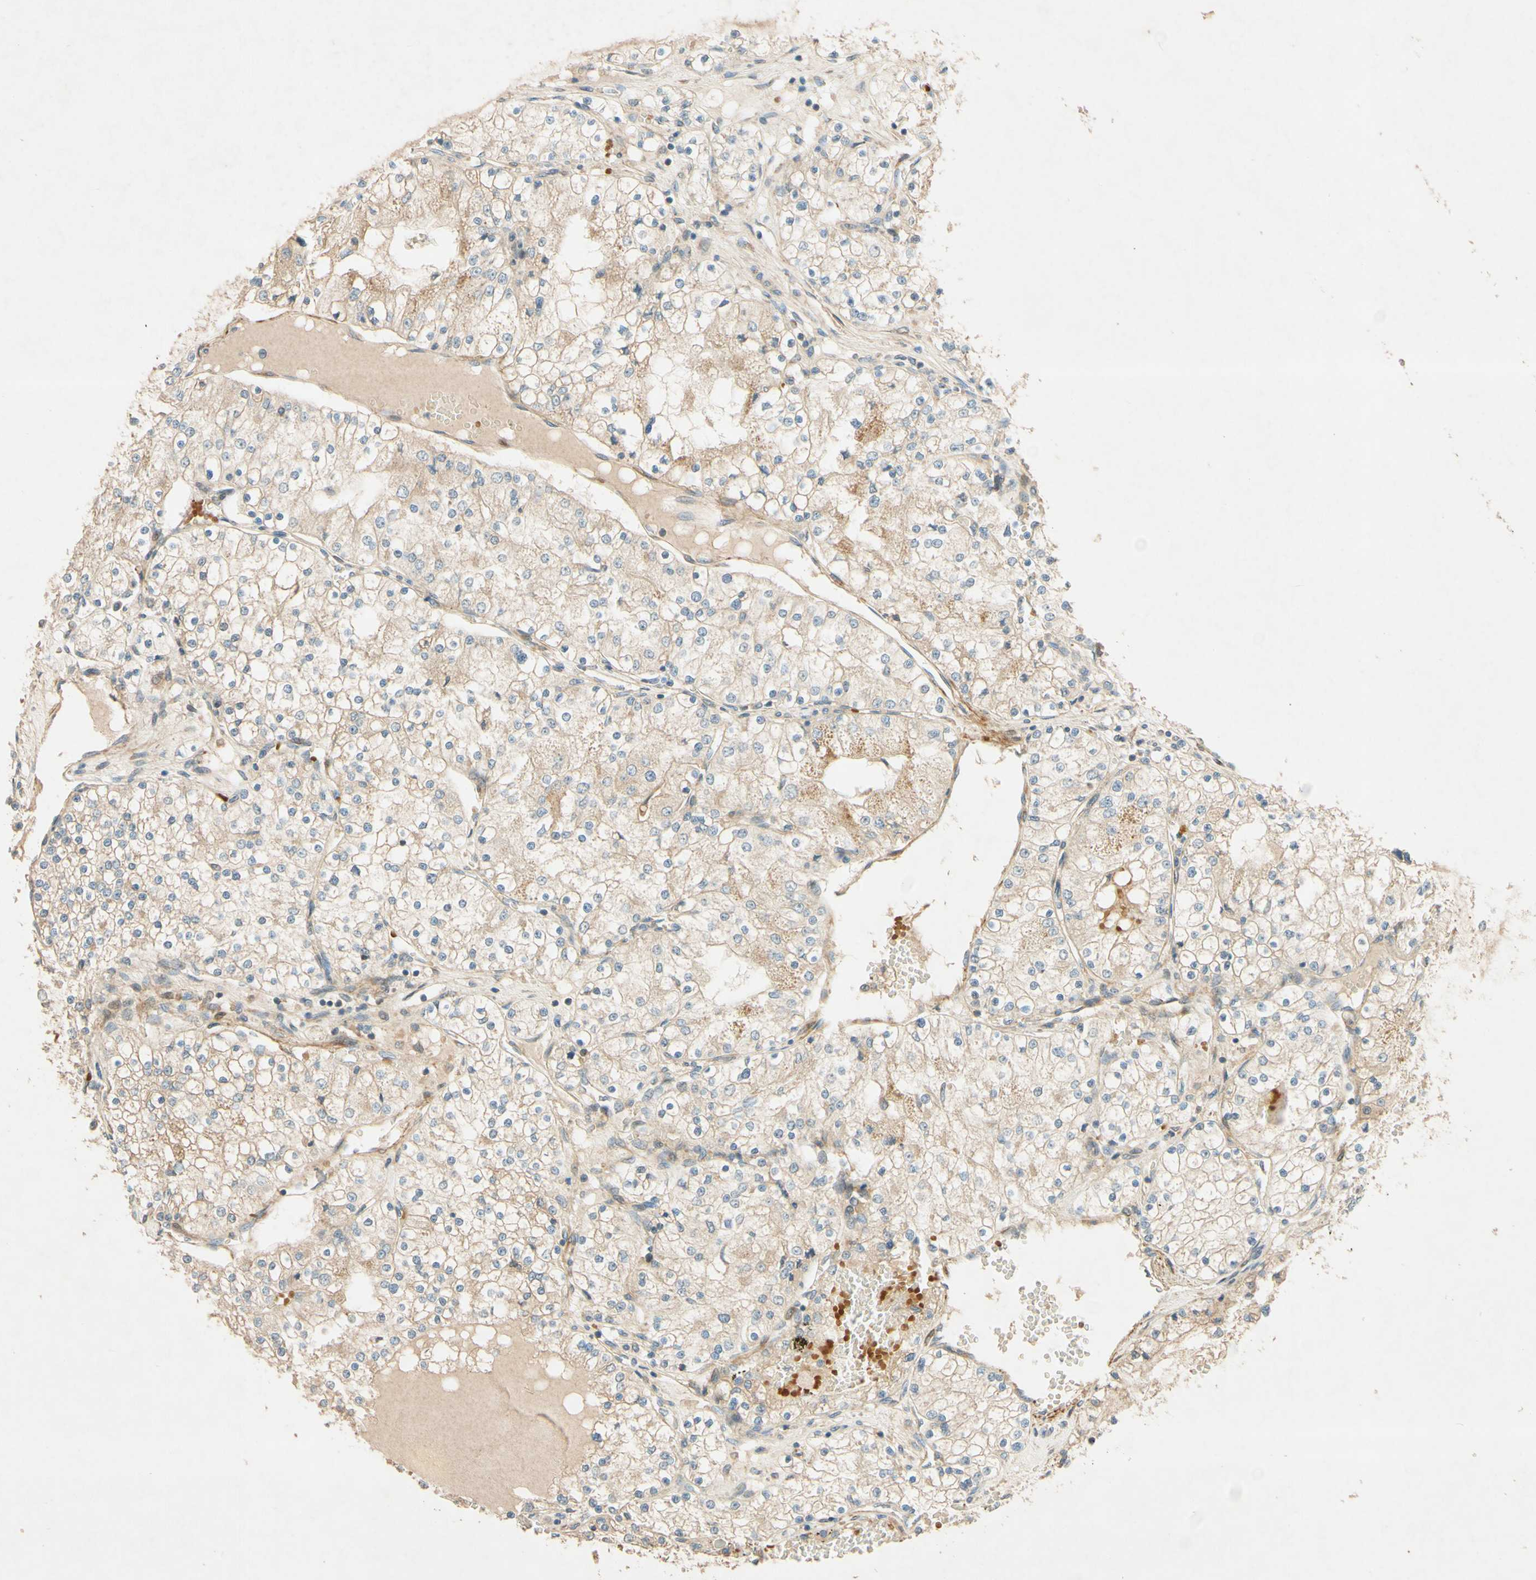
{"staining": {"intensity": "weak", "quantity": ">75%", "location": "cytoplasmic/membranous"}, "tissue": "renal cancer", "cell_type": "Tumor cells", "image_type": "cancer", "snomed": [{"axis": "morphology", "description": "Adenocarcinoma, NOS"}, {"axis": "topography", "description": "Kidney"}], "caption": "Tumor cells demonstrate low levels of weak cytoplasmic/membranous staining in approximately >75% of cells in human renal adenocarcinoma.", "gene": "ADAM17", "patient": {"sex": "male", "age": 68}}